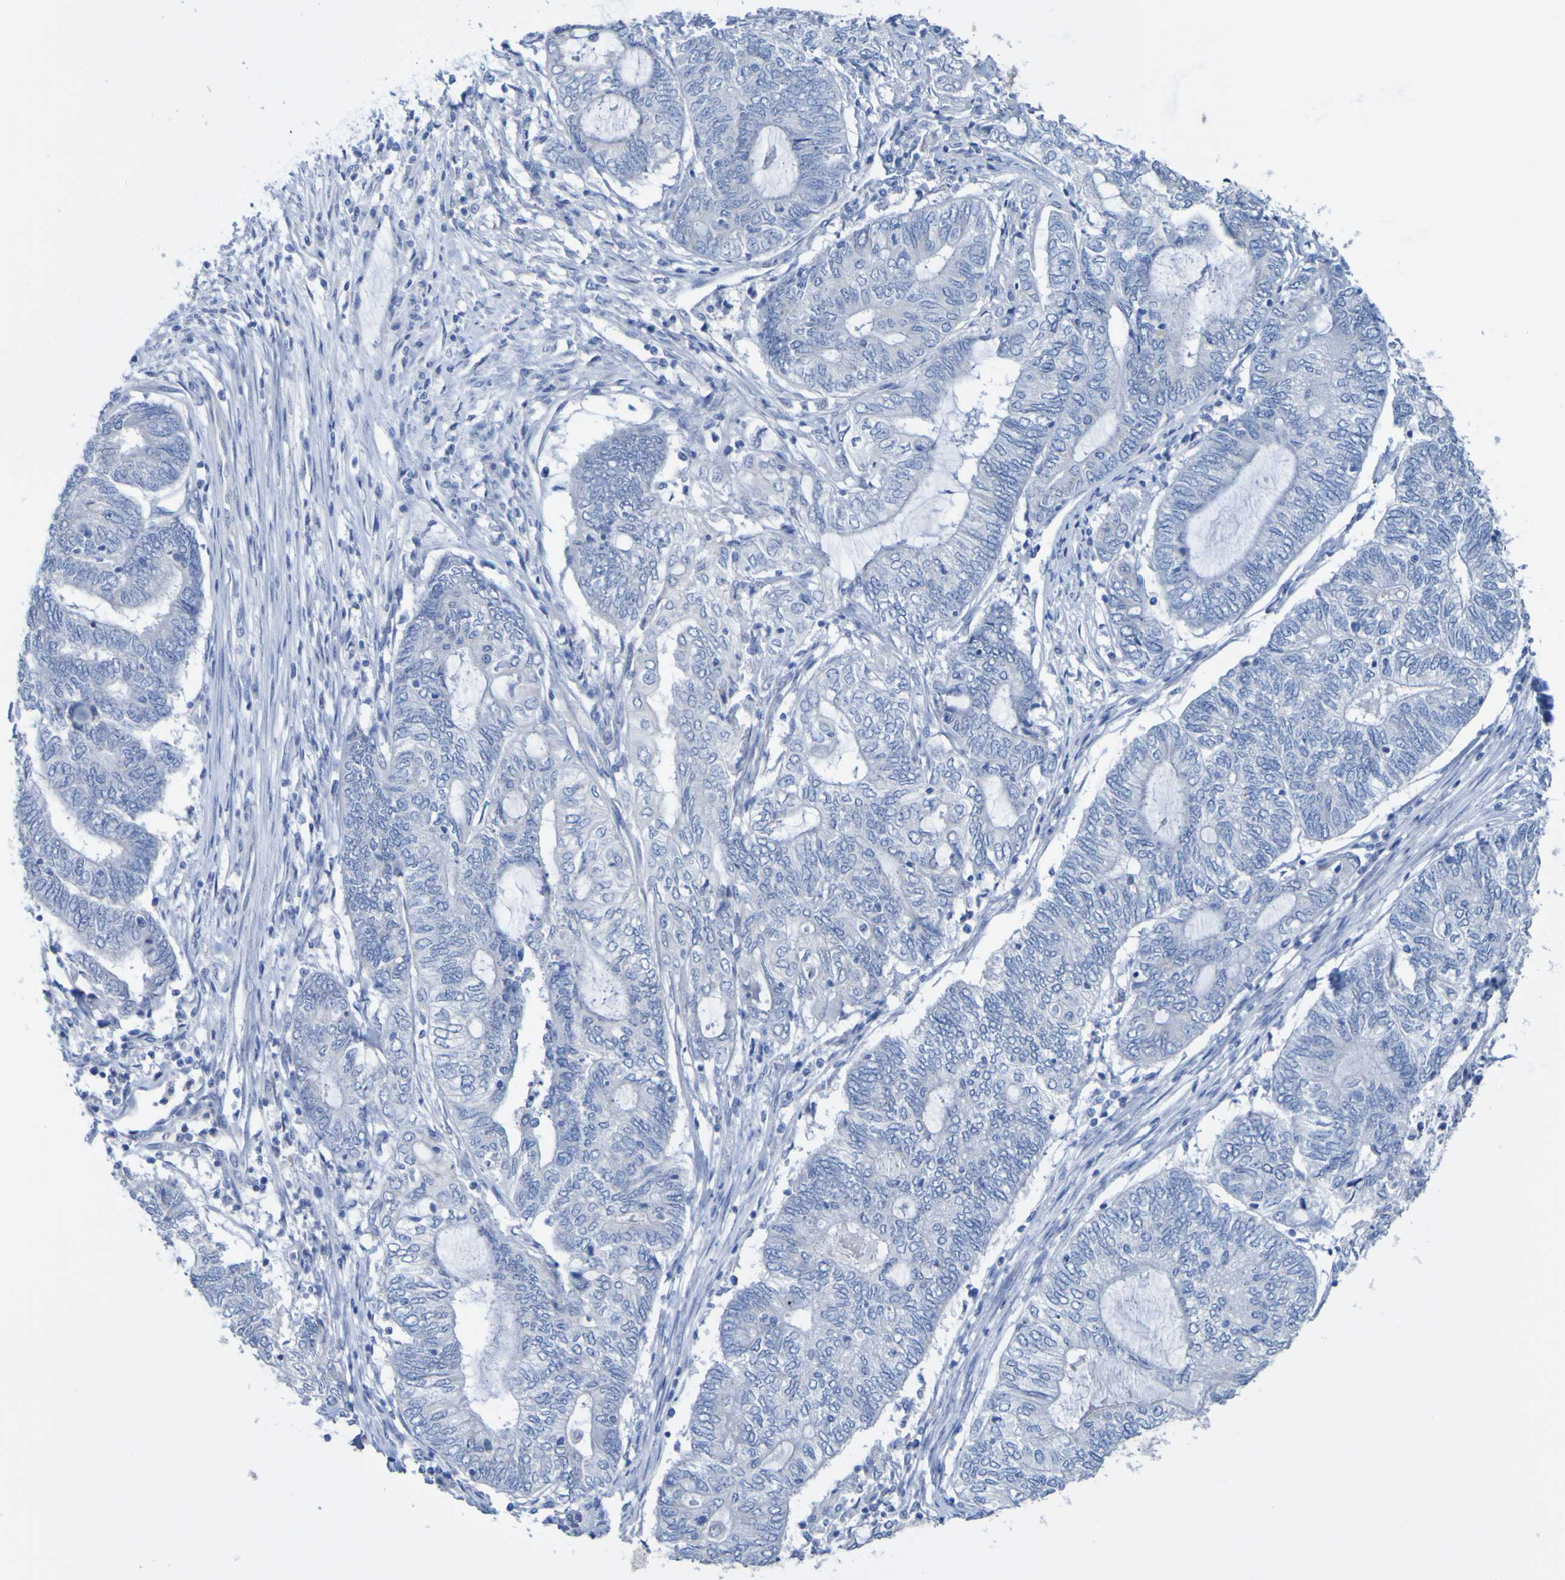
{"staining": {"intensity": "negative", "quantity": "none", "location": "none"}, "tissue": "endometrial cancer", "cell_type": "Tumor cells", "image_type": "cancer", "snomed": [{"axis": "morphology", "description": "Adenocarcinoma, NOS"}, {"axis": "topography", "description": "Uterus"}, {"axis": "topography", "description": "Endometrium"}], "caption": "An IHC photomicrograph of endometrial cancer is shown. There is no staining in tumor cells of endometrial cancer. Nuclei are stained in blue.", "gene": "ACMSD", "patient": {"sex": "female", "age": 70}}